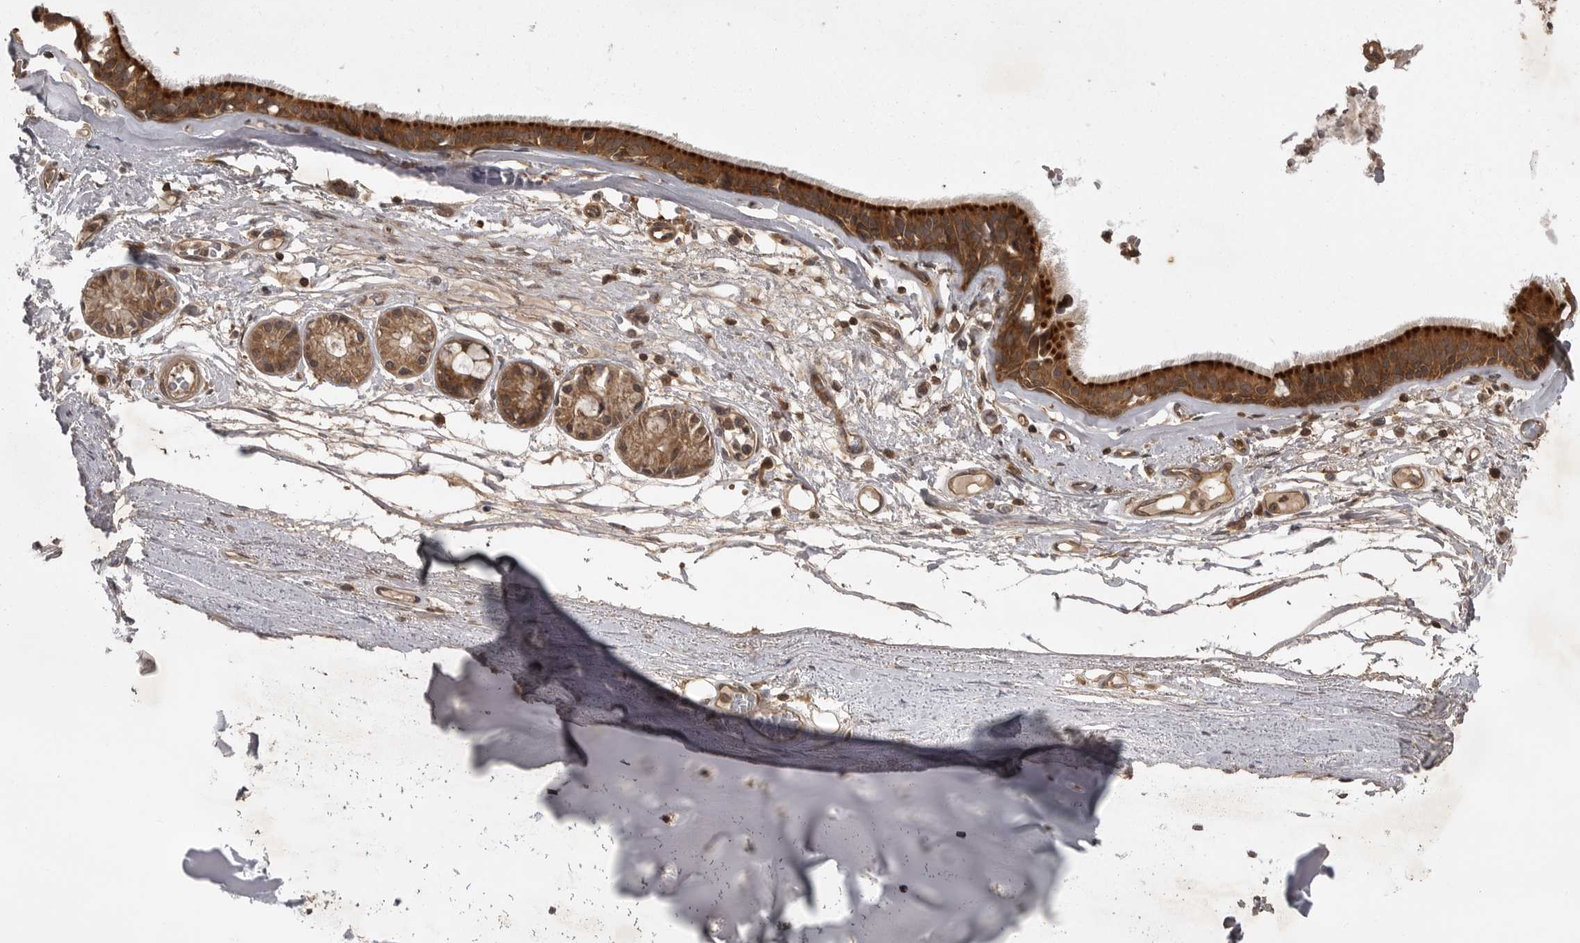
{"staining": {"intensity": "weak", "quantity": ">75%", "location": "cytoplasmic/membranous"}, "tissue": "adipose tissue", "cell_type": "Adipocytes", "image_type": "normal", "snomed": [{"axis": "morphology", "description": "Normal tissue, NOS"}, {"axis": "topography", "description": "Cartilage tissue"}], "caption": "Adipose tissue stained with immunohistochemistry reveals weak cytoplasmic/membranous staining in about >75% of adipocytes.", "gene": "STK24", "patient": {"sex": "female", "age": 63}}